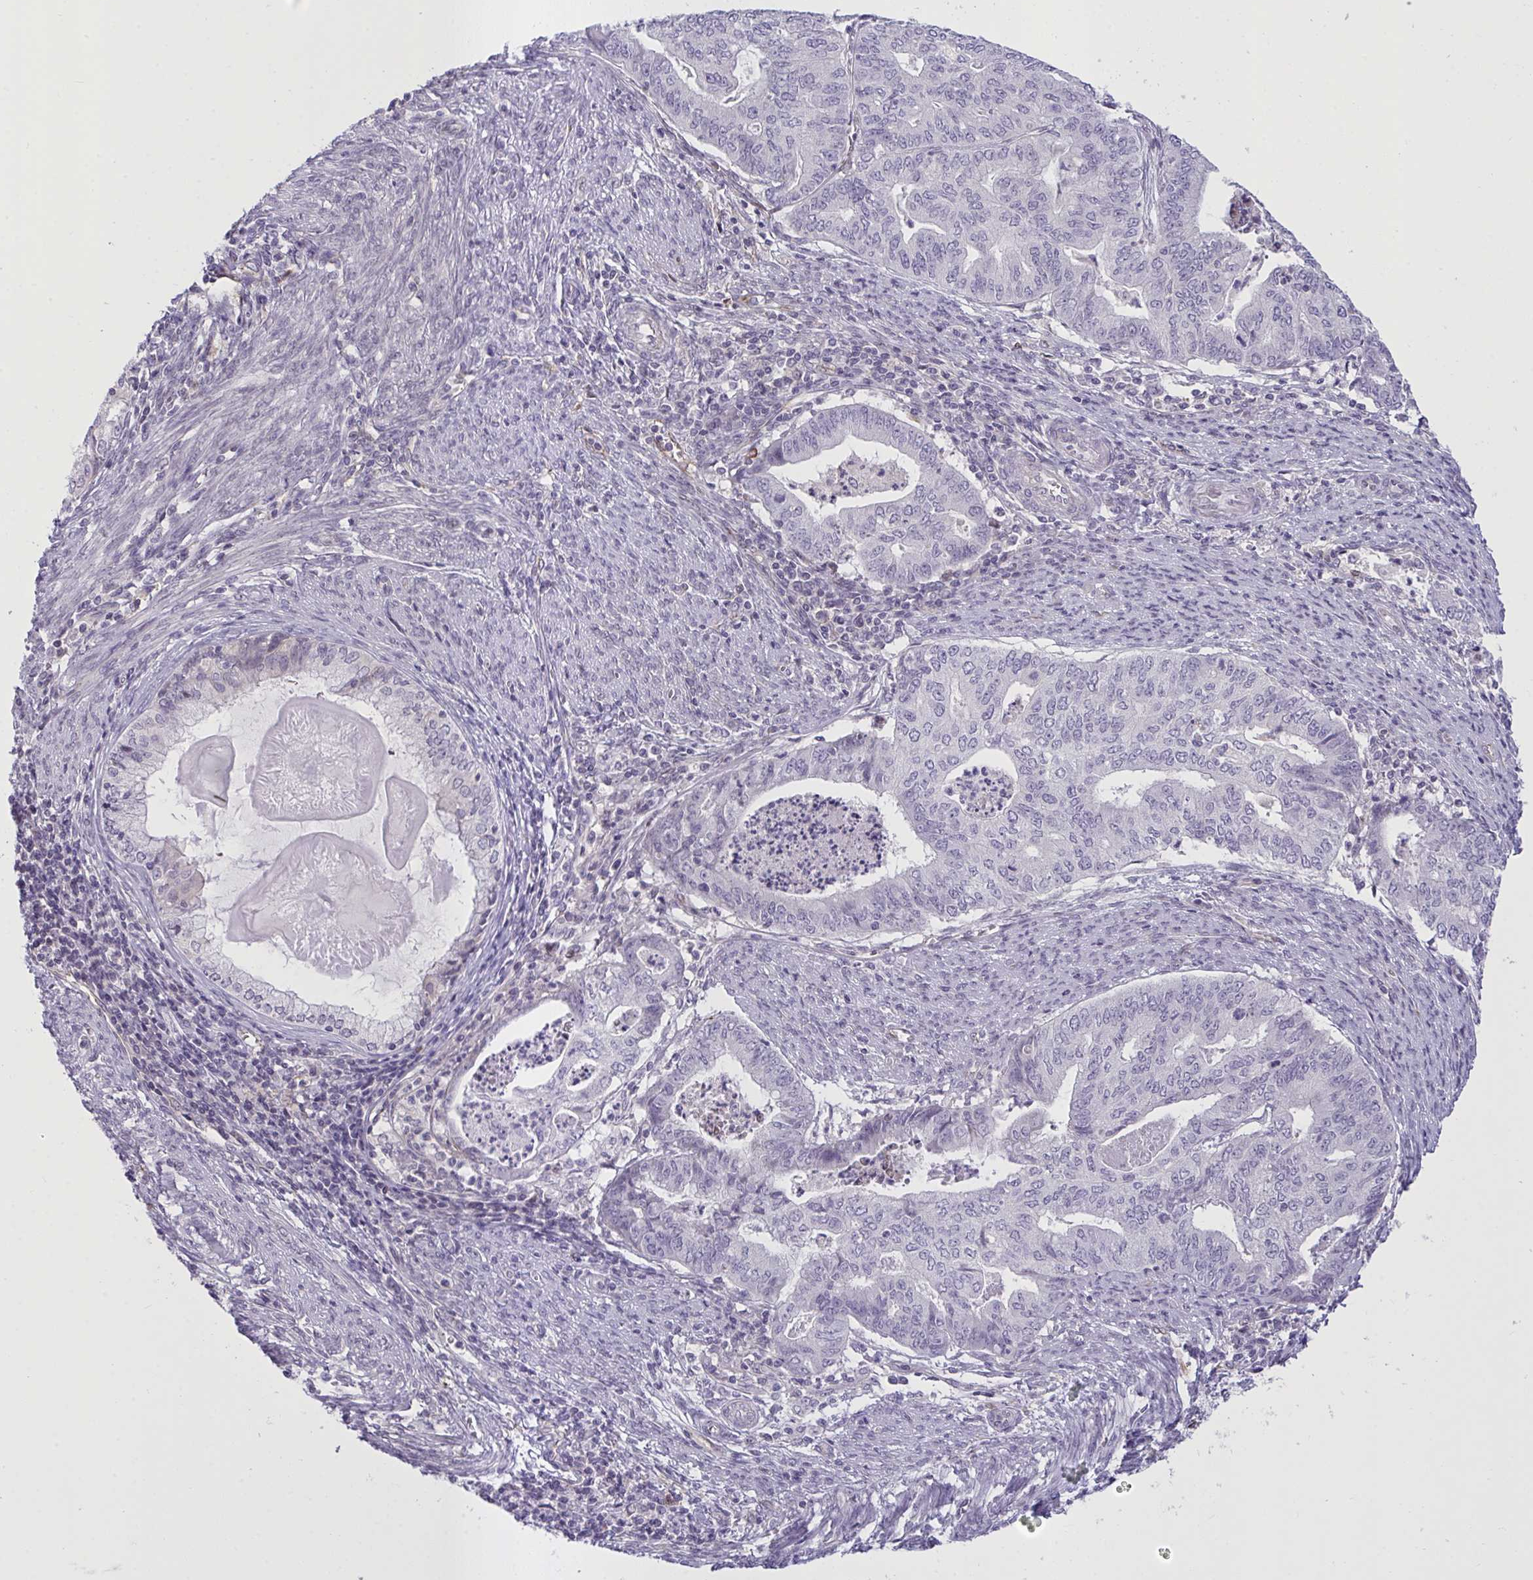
{"staining": {"intensity": "negative", "quantity": "none", "location": "none"}, "tissue": "endometrial cancer", "cell_type": "Tumor cells", "image_type": "cancer", "snomed": [{"axis": "morphology", "description": "Adenocarcinoma, NOS"}, {"axis": "topography", "description": "Endometrium"}], "caption": "High magnification brightfield microscopy of endometrial cancer (adenocarcinoma) stained with DAB (brown) and counterstained with hematoxylin (blue): tumor cells show no significant positivity.", "gene": "SEMA6B", "patient": {"sex": "female", "age": 79}}